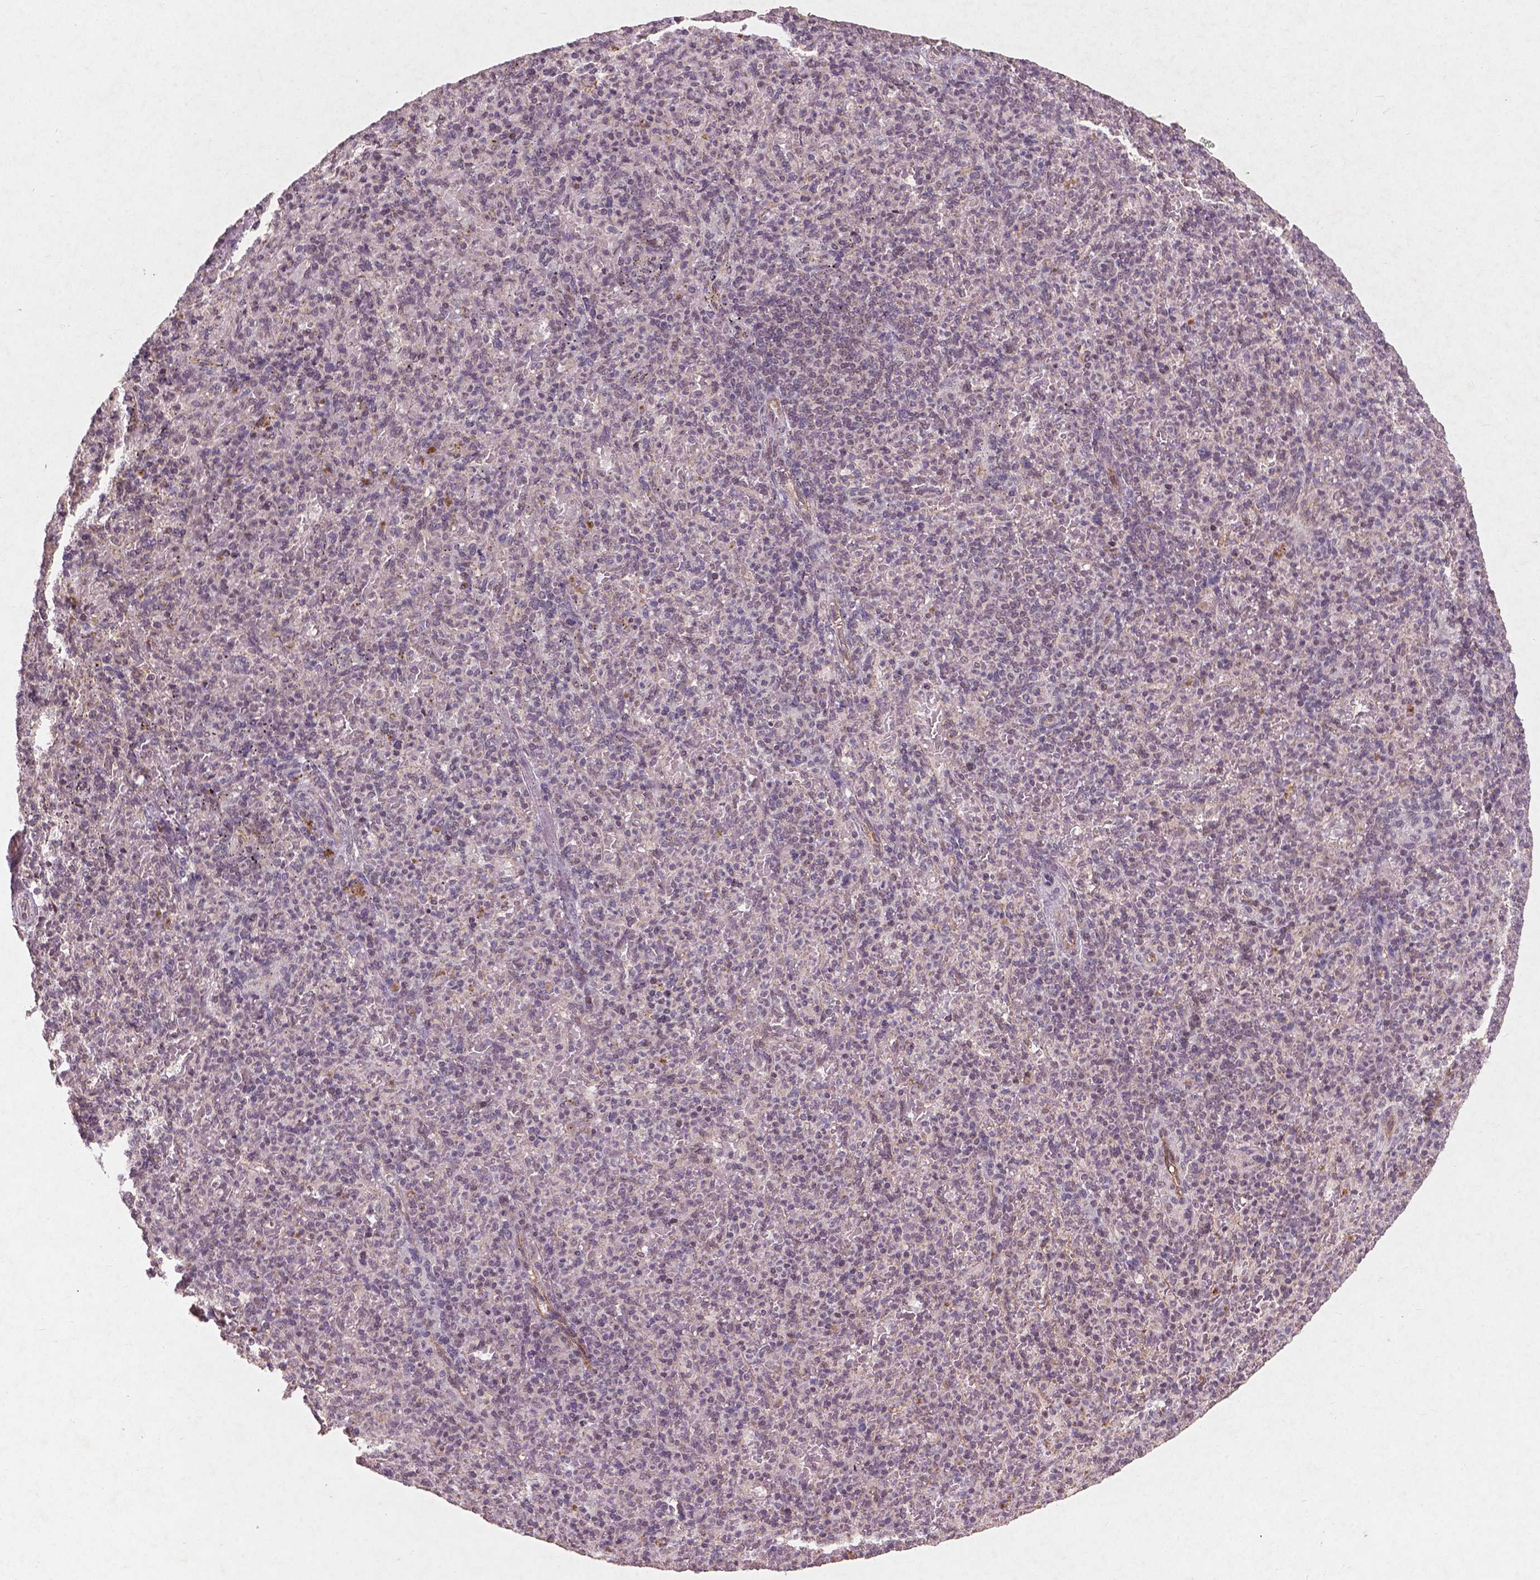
{"staining": {"intensity": "negative", "quantity": "none", "location": "none"}, "tissue": "spleen", "cell_type": "Cells in red pulp", "image_type": "normal", "snomed": [{"axis": "morphology", "description": "Normal tissue, NOS"}, {"axis": "topography", "description": "Spleen"}], "caption": "DAB (3,3'-diaminobenzidine) immunohistochemical staining of benign human spleen reveals no significant staining in cells in red pulp.", "gene": "SMAD2", "patient": {"sex": "female", "age": 74}}